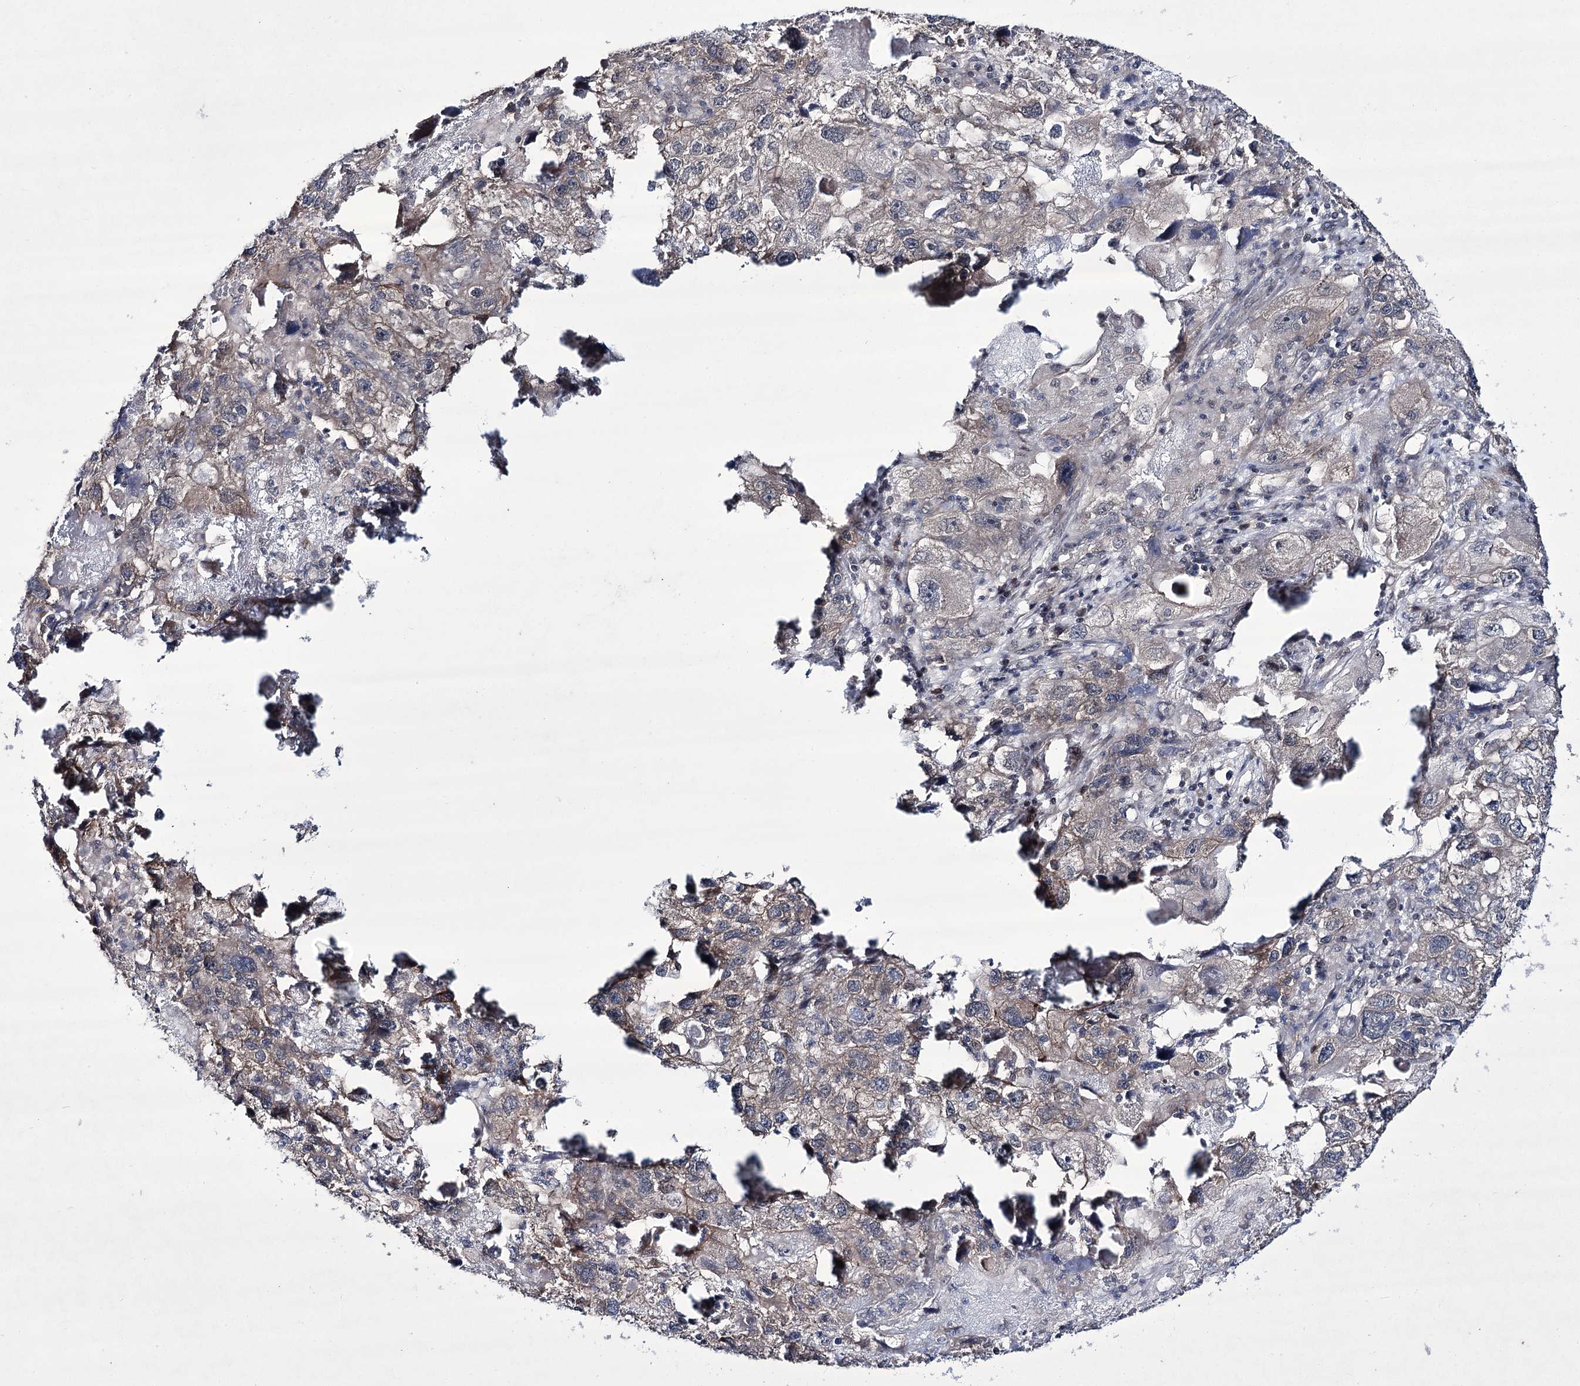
{"staining": {"intensity": "weak", "quantity": "25%-75%", "location": "cytoplasmic/membranous"}, "tissue": "endometrial cancer", "cell_type": "Tumor cells", "image_type": "cancer", "snomed": [{"axis": "morphology", "description": "Adenocarcinoma, NOS"}, {"axis": "topography", "description": "Endometrium"}], "caption": "Endometrial adenocarcinoma stained for a protein (brown) shows weak cytoplasmic/membranous positive staining in approximately 25%-75% of tumor cells.", "gene": "HOXC11", "patient": {"sex": "female", "age": 49}}